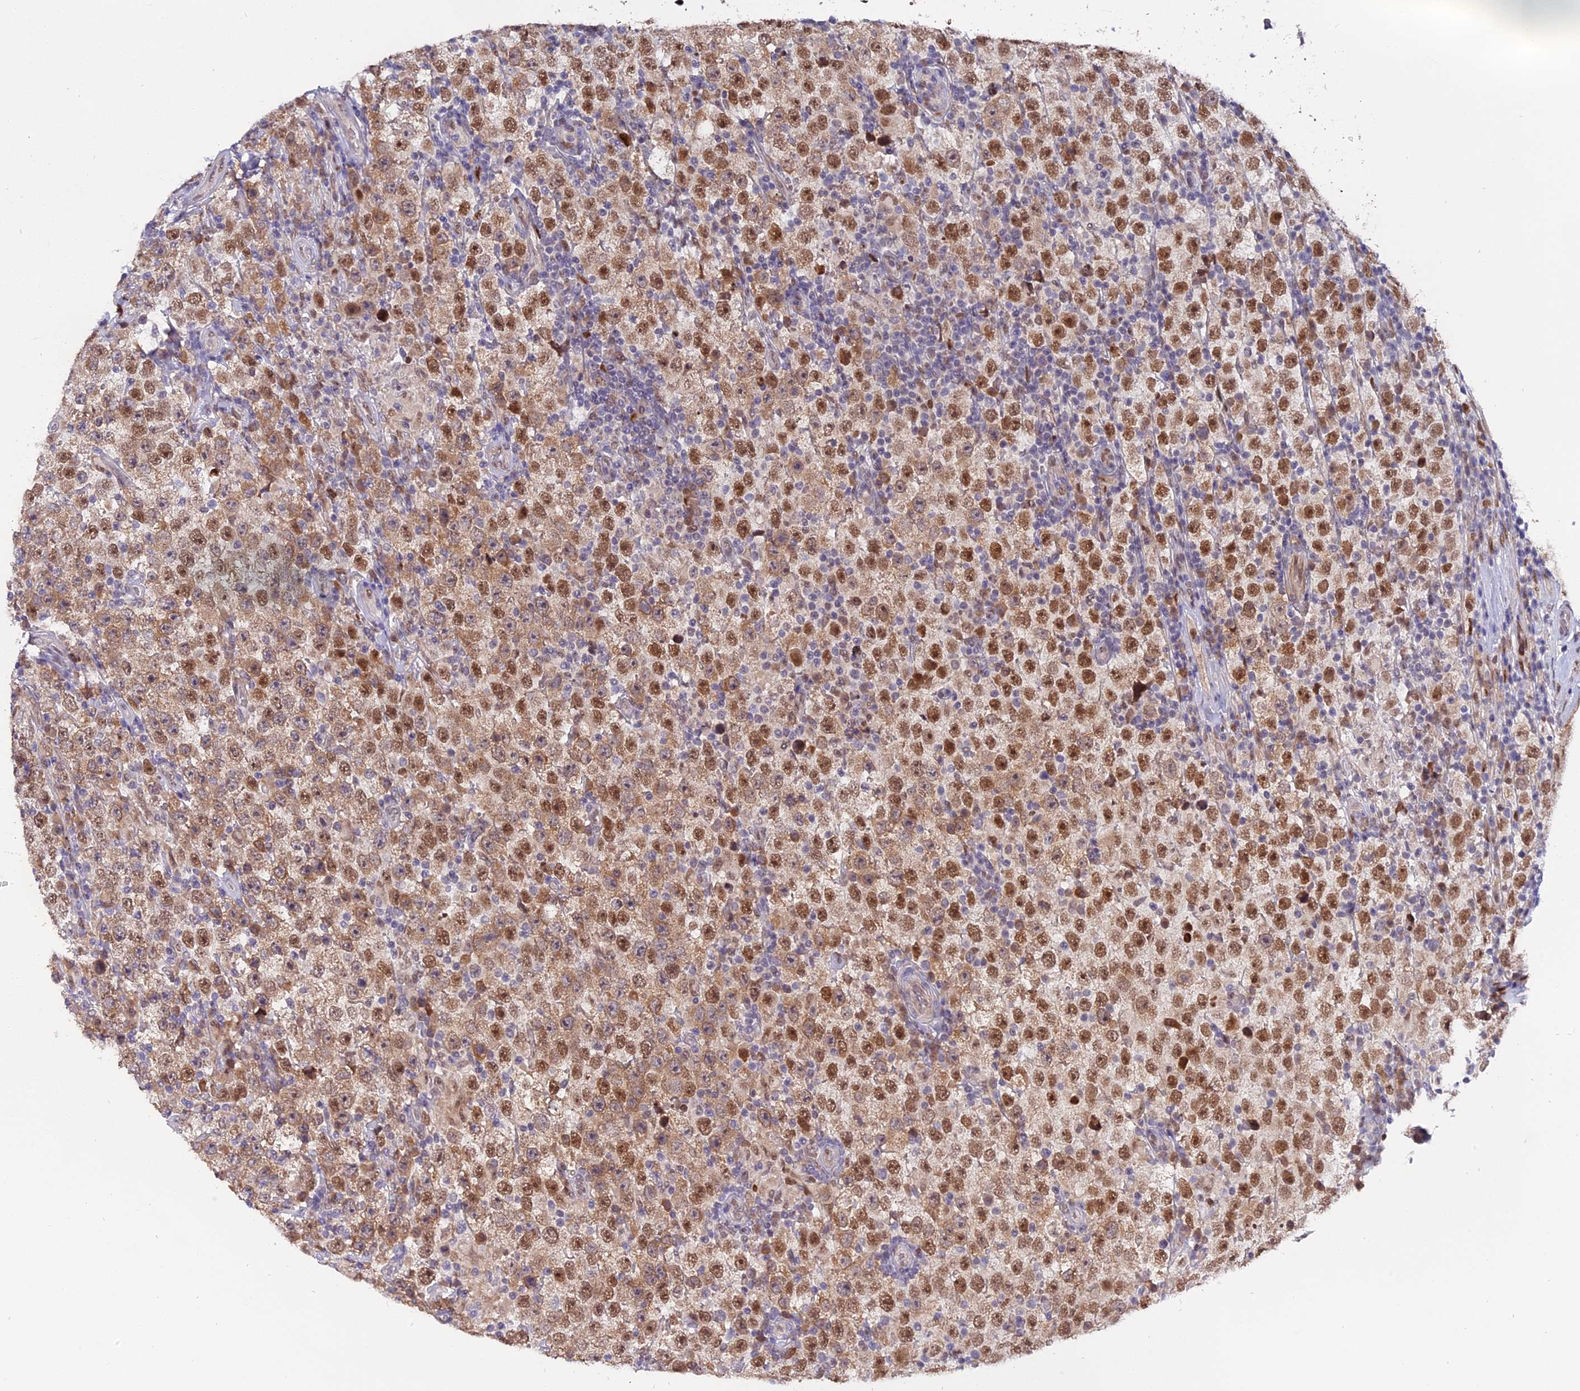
{"staining": {"intensity": "moderate", "quantity": ">75%", "location": "nuclear"}, "tissue": "testis cancer", "cell_type": "Tumor cells", "image_type": "cancer", "snomed": [{"axis": "morphology", "description": "Normal tissue, NOS"}, {"axis": "morphology", "description": "Urothelial carcinoma, High grade"}, {"axis": "morphology", "description": "Seminoma, NOS"}, {"axis": "morphology", "description": "Carcinoma, Embryonal, NOS"}, {"axis": "topography", "description": "Urinary bladder"}, {"axis": "topography", "description": "Testis"}], "caption": "Testis seminoma stained for a protein shows moderate nuclear positivity in tumor cells.", "gene": "FAM118B", "patient": {"sex": "male", "age": 41}}